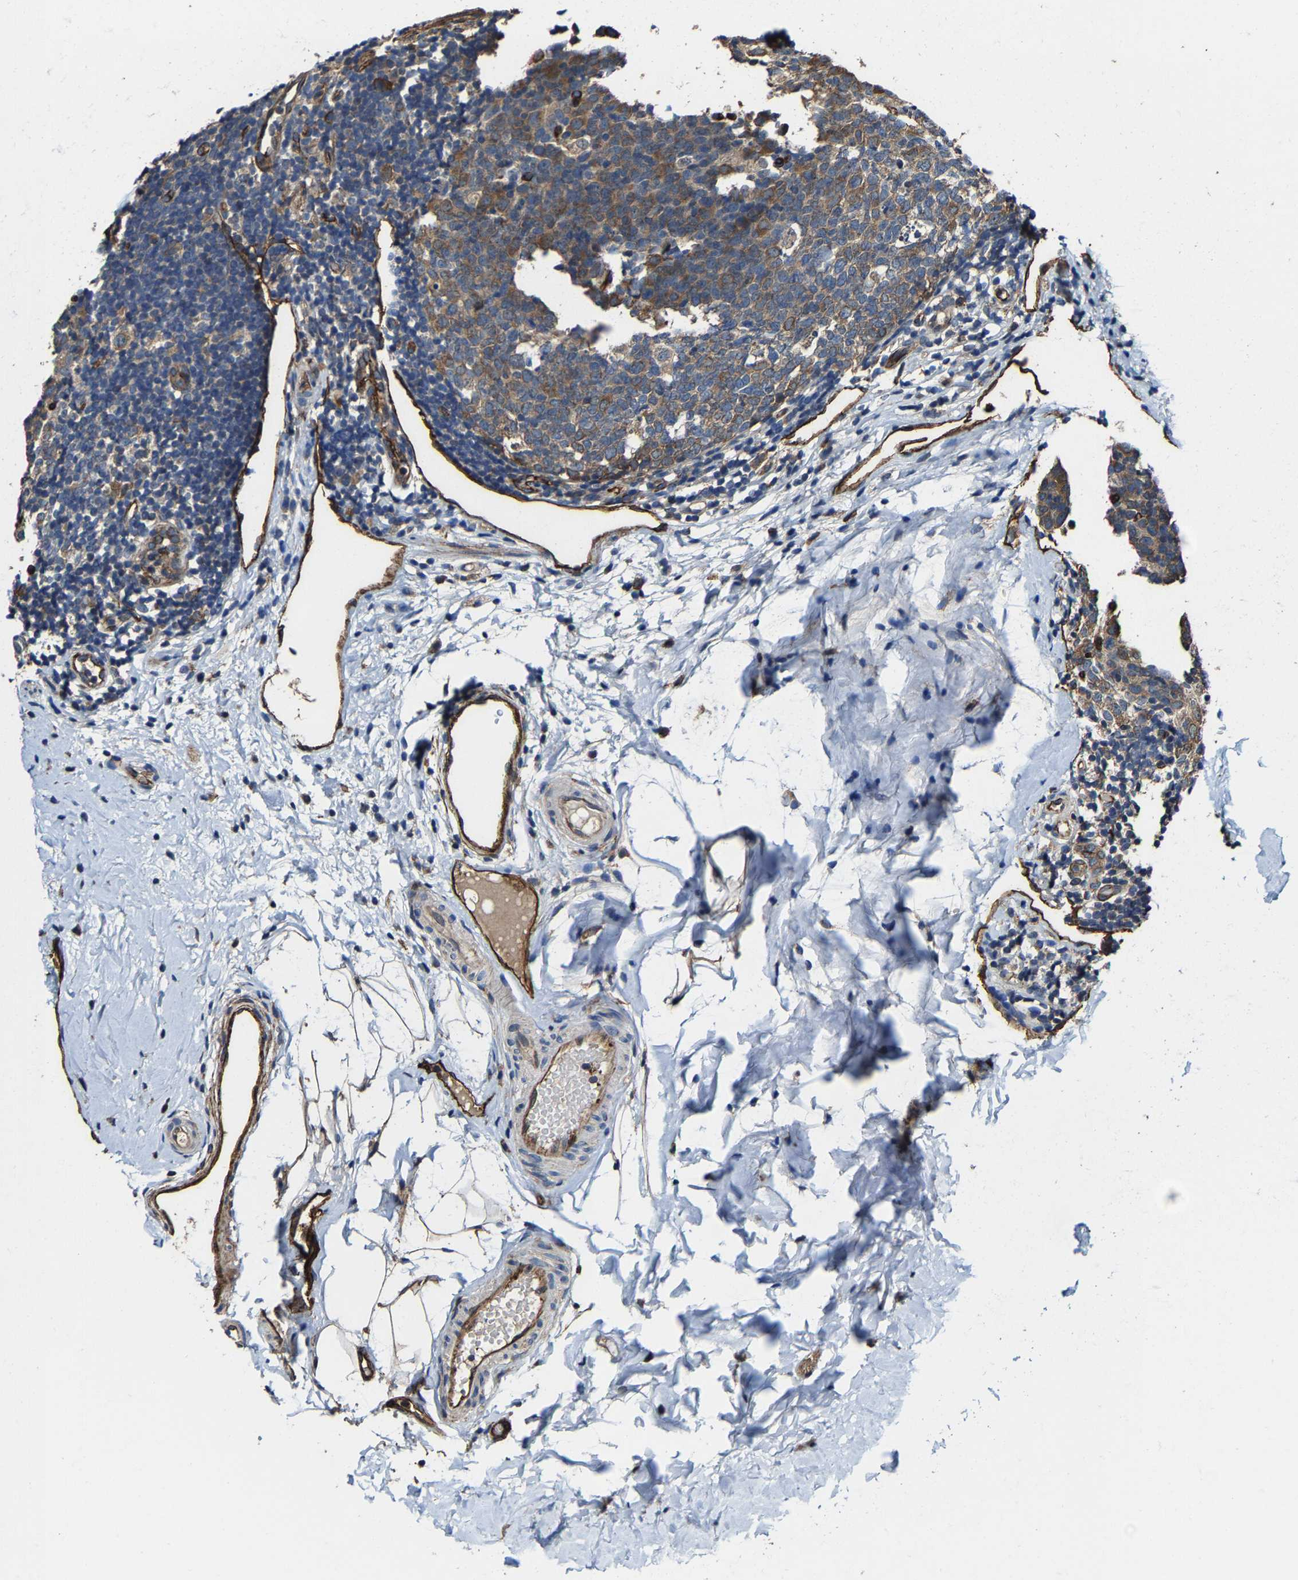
{"staining": {"intensity": "moderate", "quantity": ">75%", "location": "cytoplasmic/membranous"}, "tissue": "appendix", "cell_type": "Glandular cells", "image_type": "normal", "snomed": [{"axis": "morphology", "description": "Normal tissue, NOS"}, {"axis": "topography", "description": "Appendix"}], "caption": "Moderate cytoplasmic/membranous expression is seen in approximately >75% of glandular cells in unremarkable appendix. (DAB (3,3'-diaminobenzidine) IHC, brown staining for protein, blue staining for nuclei).", "gene": "GFRA3", "patient": {"sex": "female", "age": 20}}